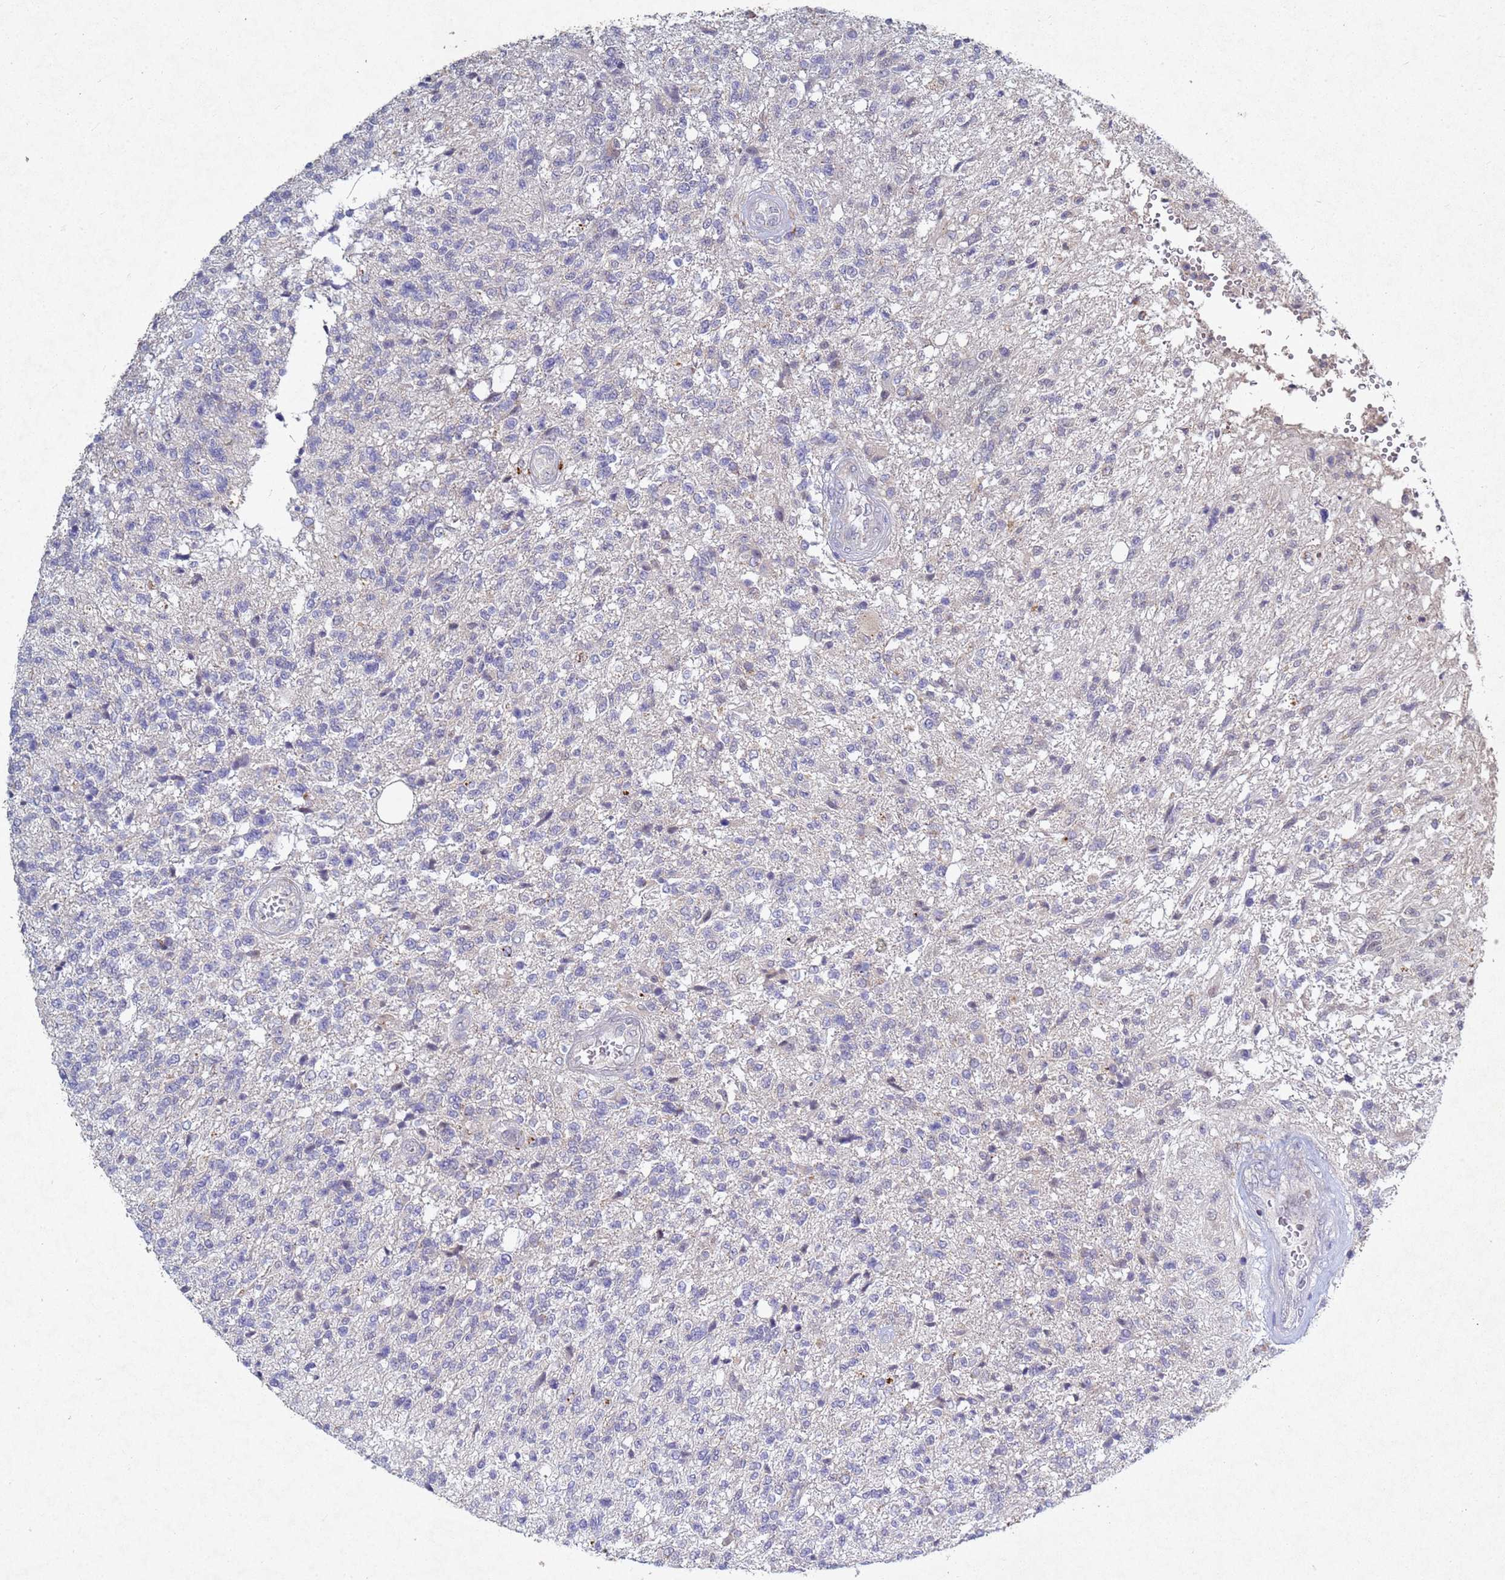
{"staining": {"intensity": "negative", "quantity": "none", "location": "none"}, "tissue": "glioma", "cell_type": "Tumor cells", "image_type": "cancer", "snomed": [{"axis": "morphology", "description": "Glioma, malignant, High grade"}, {"axis": "topography", "description": "Brain"}], "caption": "Glioma stained for a protein using IHC reveals no positivity tumor cells.", "gene": "TNPO2", "patient": {"sex": "male", "age": 56}}